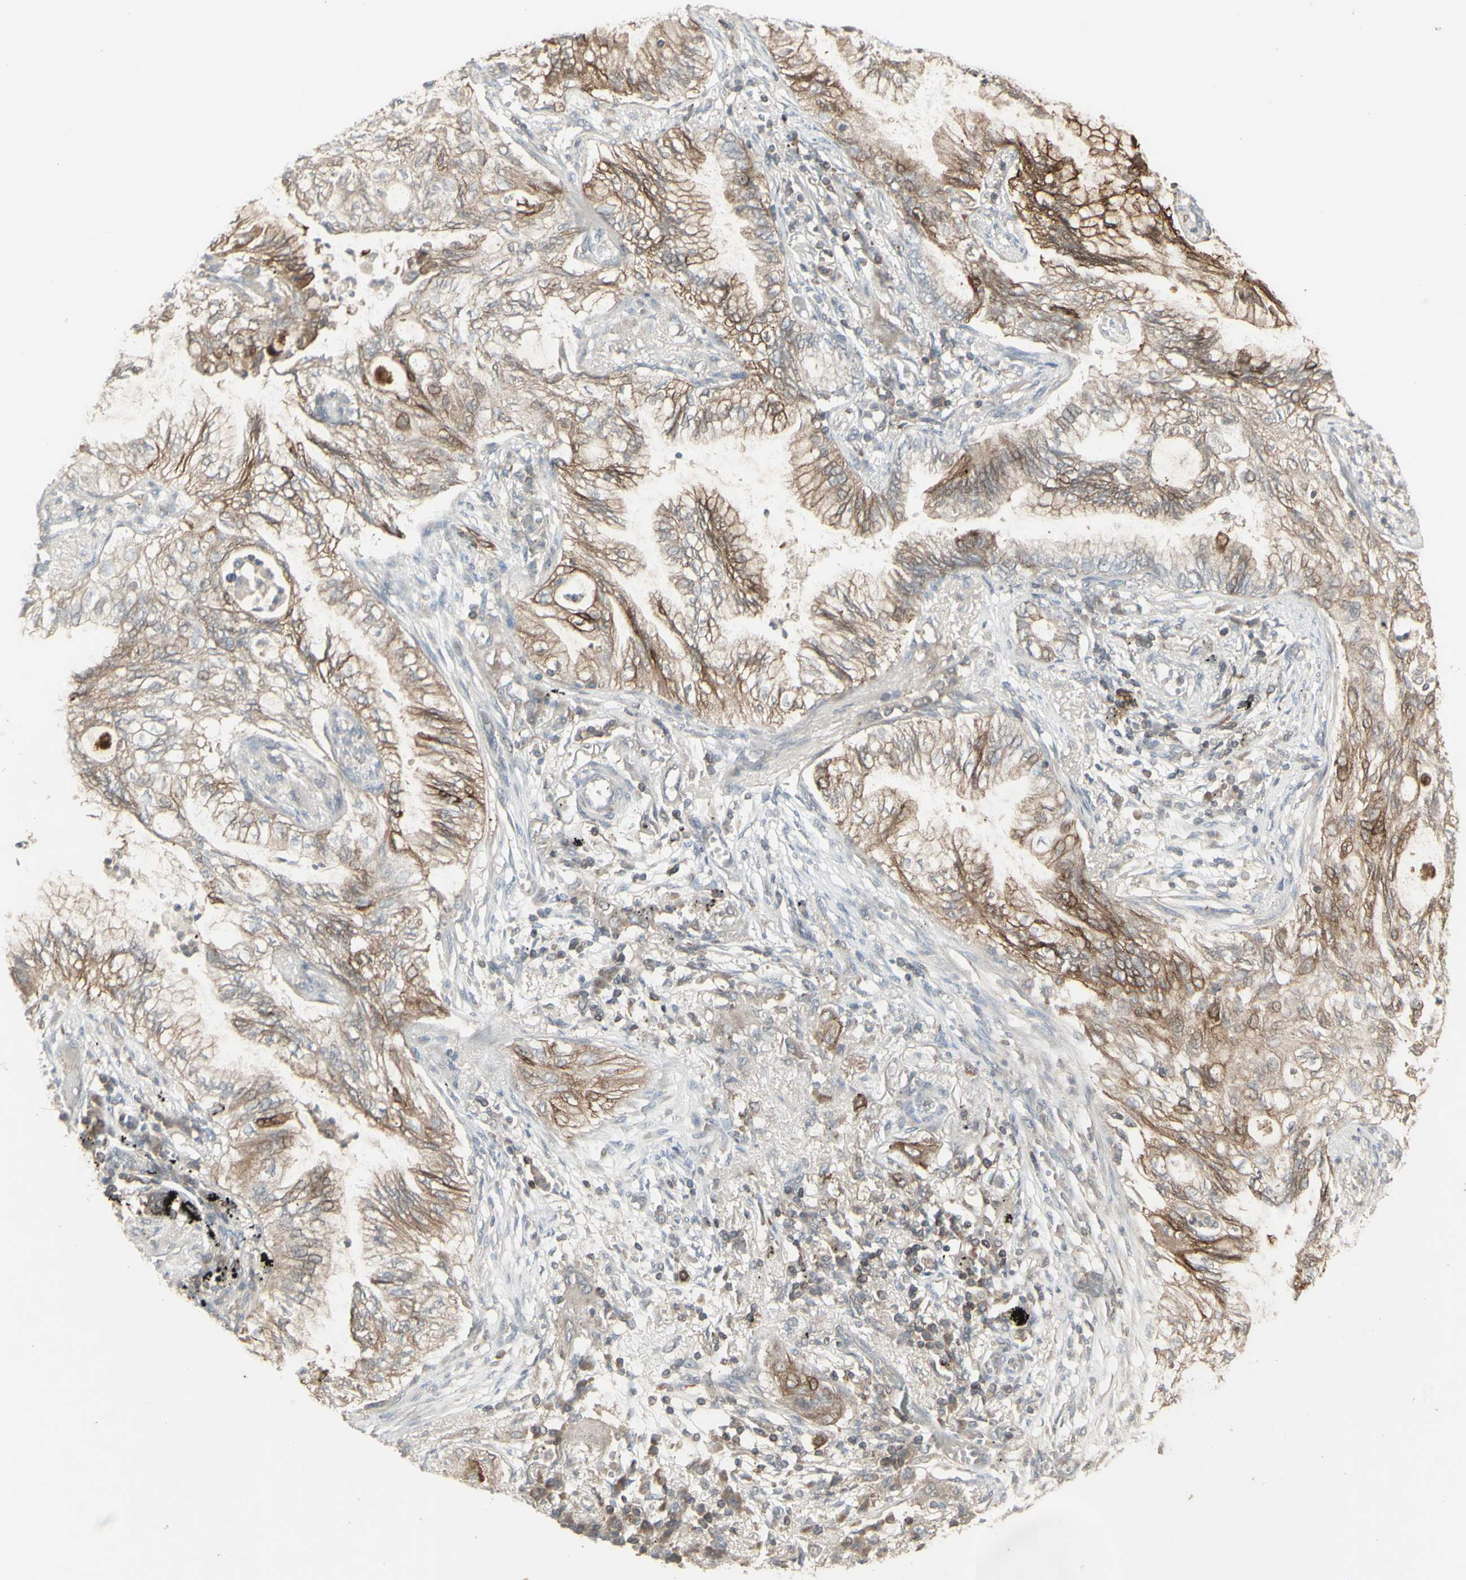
{"staining": {"intensity": "moderate", "quantity": ">75%", "location": "cytoplasmic/membranous"}, "tissue": "lung cancer", "cell_type": "Tumor cells", "image_type": "cancer", "snomed": [{"axis": "morphology", "description": "Normal tissue, NOS"}, {"axis": "morphology", "description": "Adenocarcinoma, NOS"}, {"axis": "topography", "description": "Bronchus"}, {"axis": "topography", "description": "Lung"}], "caption": "The micrograph demonstrates staining of lung cancer (adenocarcinoma), revealing moderate cytoplasmic/membranous protein expression (brown color) within tumor cells.", "gene": "CSK", "patient": {"sex": "female", "age": 70}}